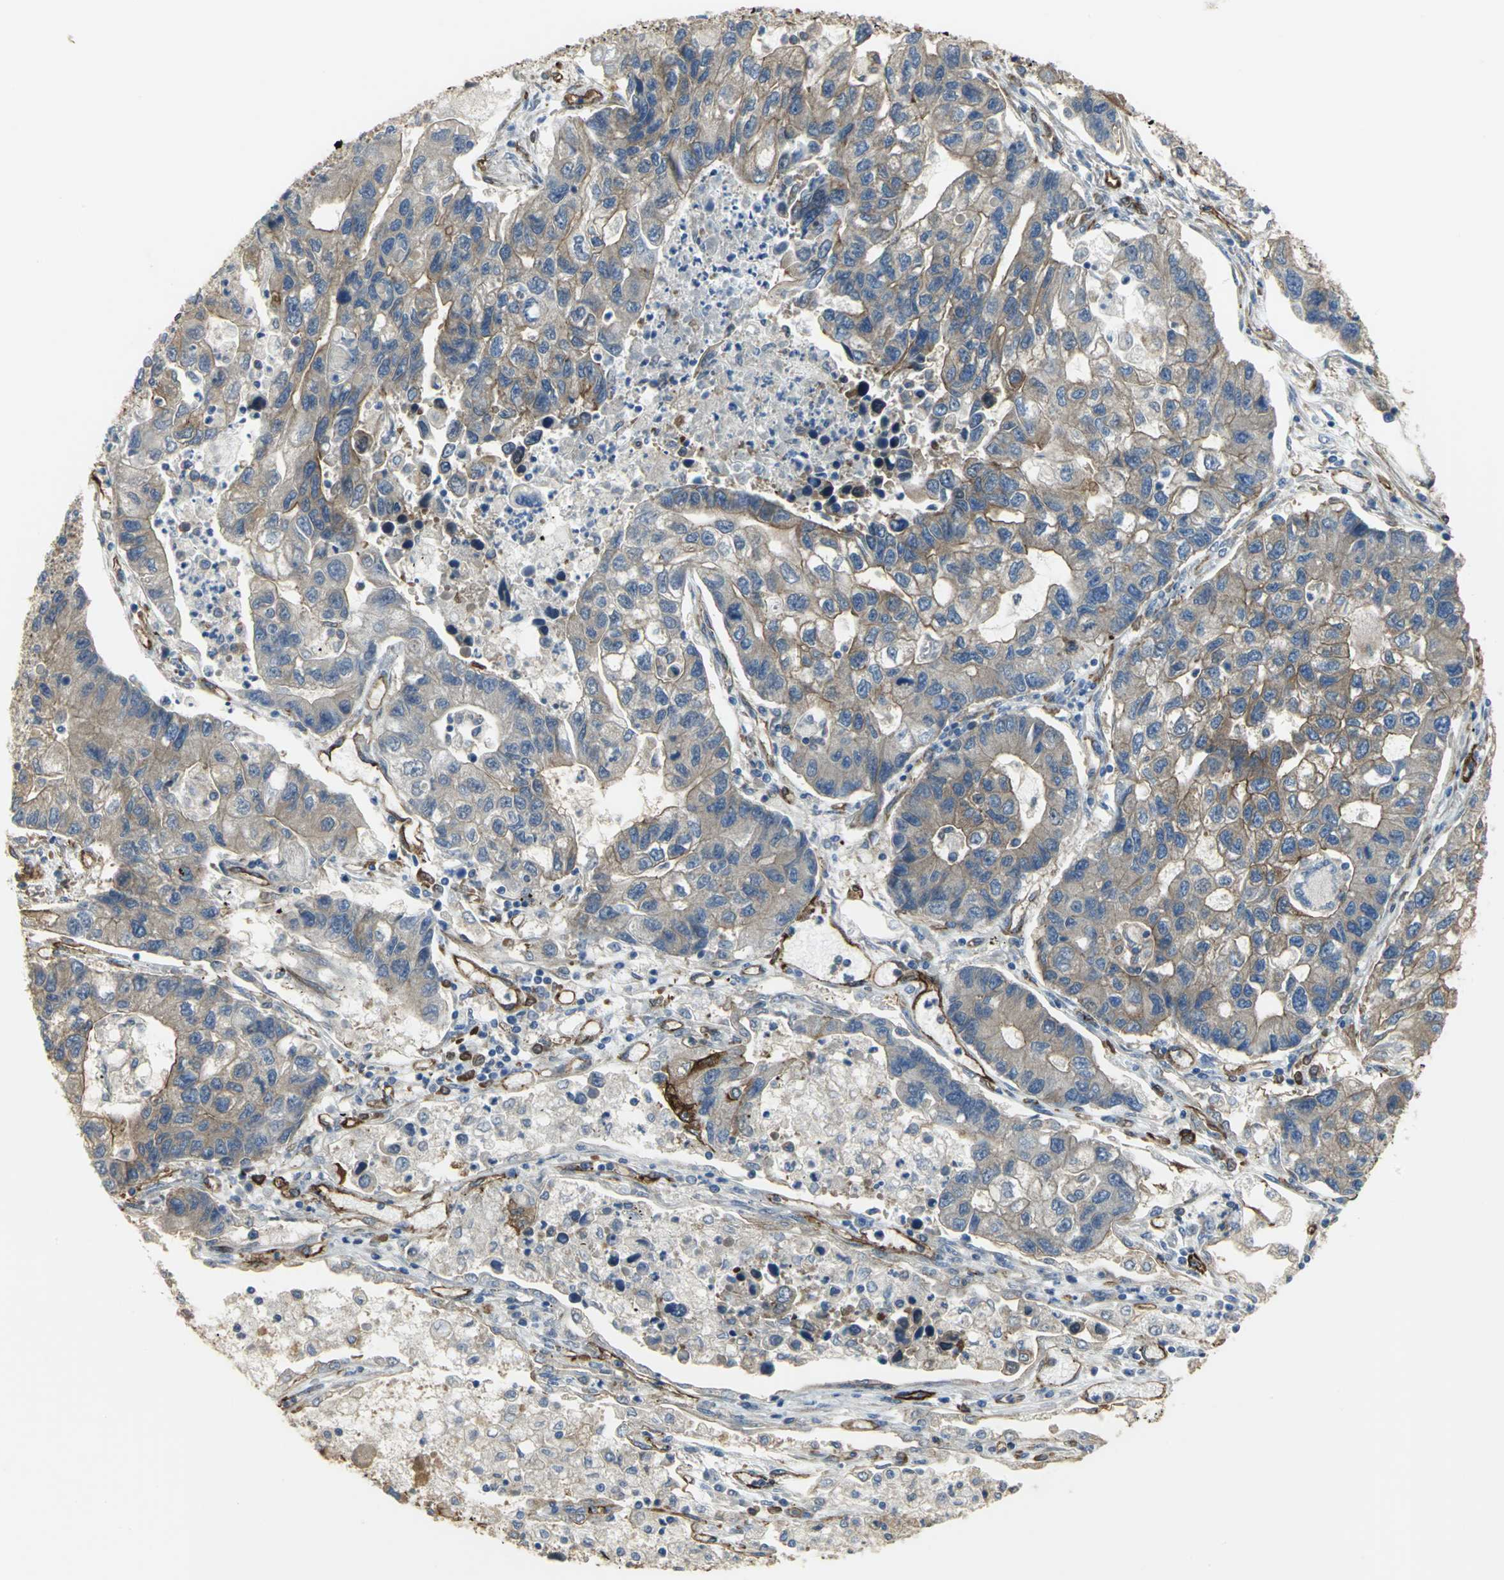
{"staining": {"intensity": "moderate", "quantity": "25%-75%", "location": "cytoplasmic/membranous"}, "tissue": "lung cancer", "cell_type": "Tumor cells", "image_type": "cancer", "snomed": [{"axis": "morphology", "description": "Adenocarcinoma, NOS"}, {"axis": "topography", "description": "Lung"}], "caption": "Immunohistochemical staining of adenocarcinoma (lung) displays medium levels of moderate cytoplasmic/membranous protein staining in approximately 25%-75% of tumor cells.", "gene": "FLNB", "patient": {"sex": "female", "age": 51}}